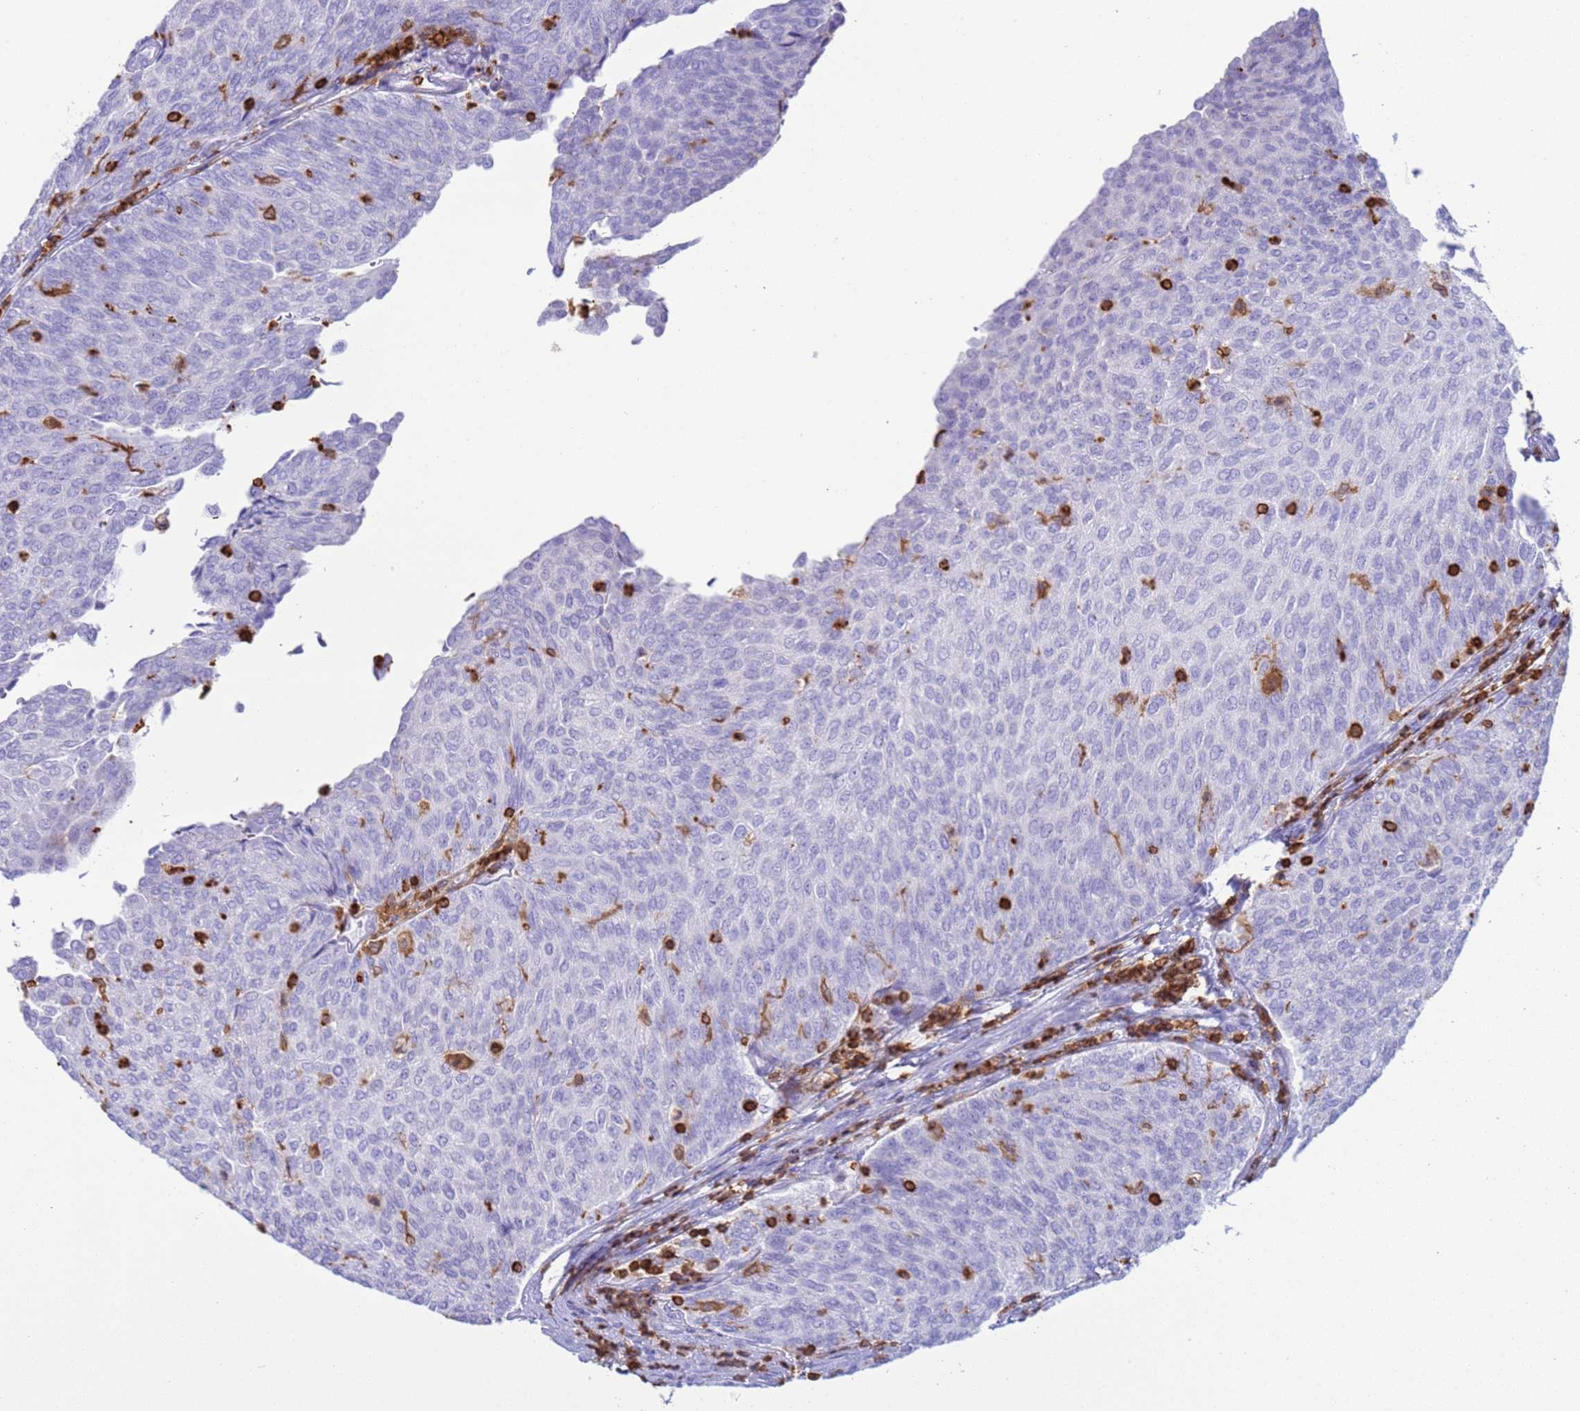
{"staining": {"intensity": "negative", "quantity": "none", "location": "none"}, "tissue": "urothelial cancer", "cell_type": "Tumor cells", "image_type": "cancer", "snomed": [{"axis": "morphology", "description": "Urothelial carcinoma, Low grade"}, {"axis": "topography", "description": "Urinary bladder"}], "caption": "A high-resolution photomicrograph shows immunohistochemistry staining of low-grade urothelial carcinoma, which displays no significant expression in tumor cells. (Brightfield microscopy of DAB immunohistochemistry (IHC) at high magnification).", "gene": "IRF5", "patient": {"sex": "female", "age": 79}}